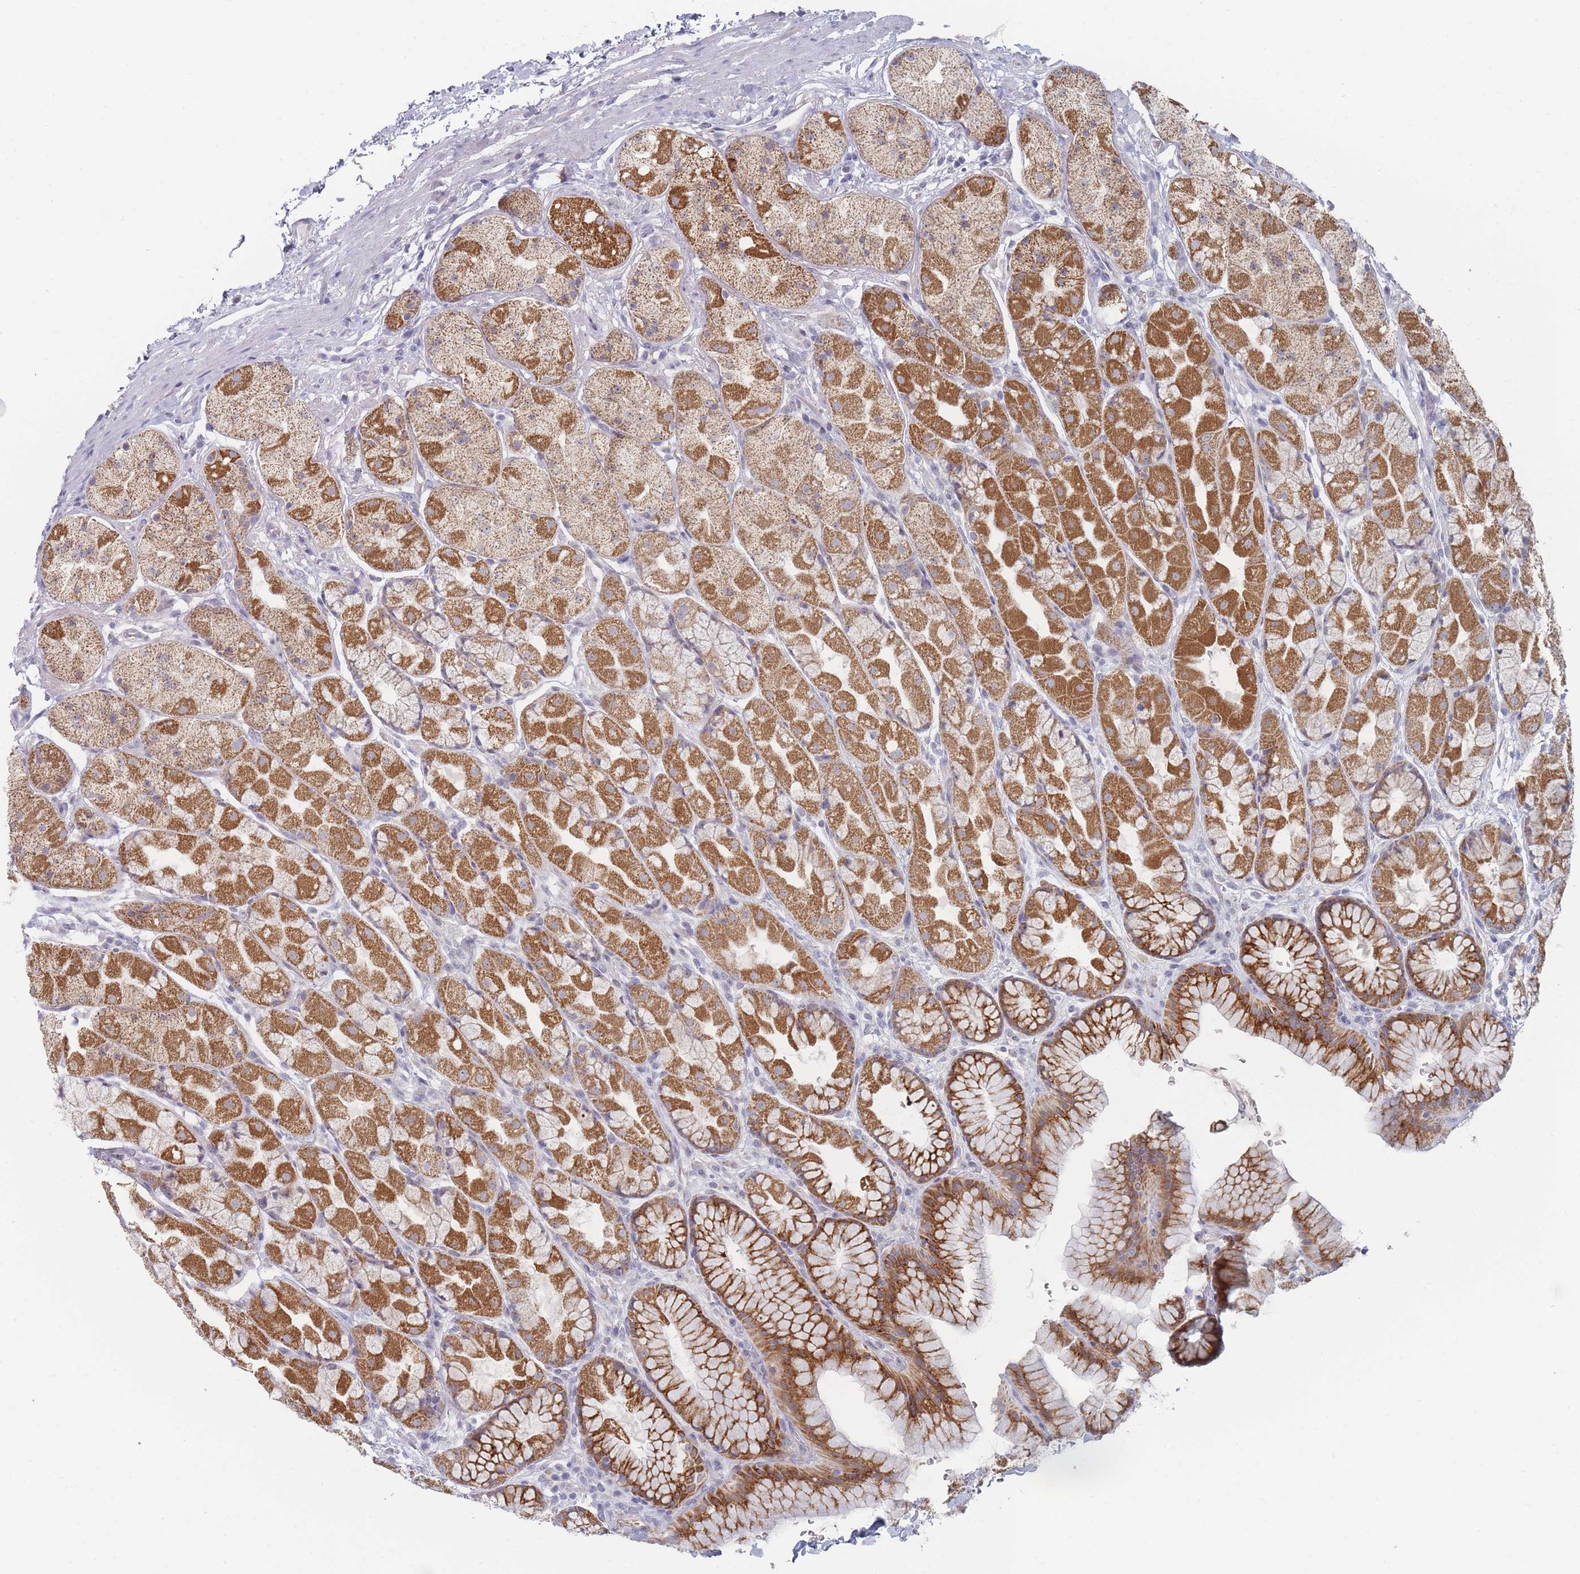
{"staining": {"intensity": "strong", "quantity": ">75%", "location": "cytoplasmic/membranous"}, "tissue": "stomach", "cell_type": "Glandular cells", "image_type": "normal", "snomed": [{"axis": "morphology", "description": "Normal tissue, NOS"}, {"axis": "topography", "description": "Stomach"}], "caption": "About >75% of glandular cells in unremarkable human stomach reveal strong cytoplasmic/membranous protein expression as visualized by brown immunohistochemical staining.", "gene": "RNF8", "patient": {"sex": "male", "age": 57}}